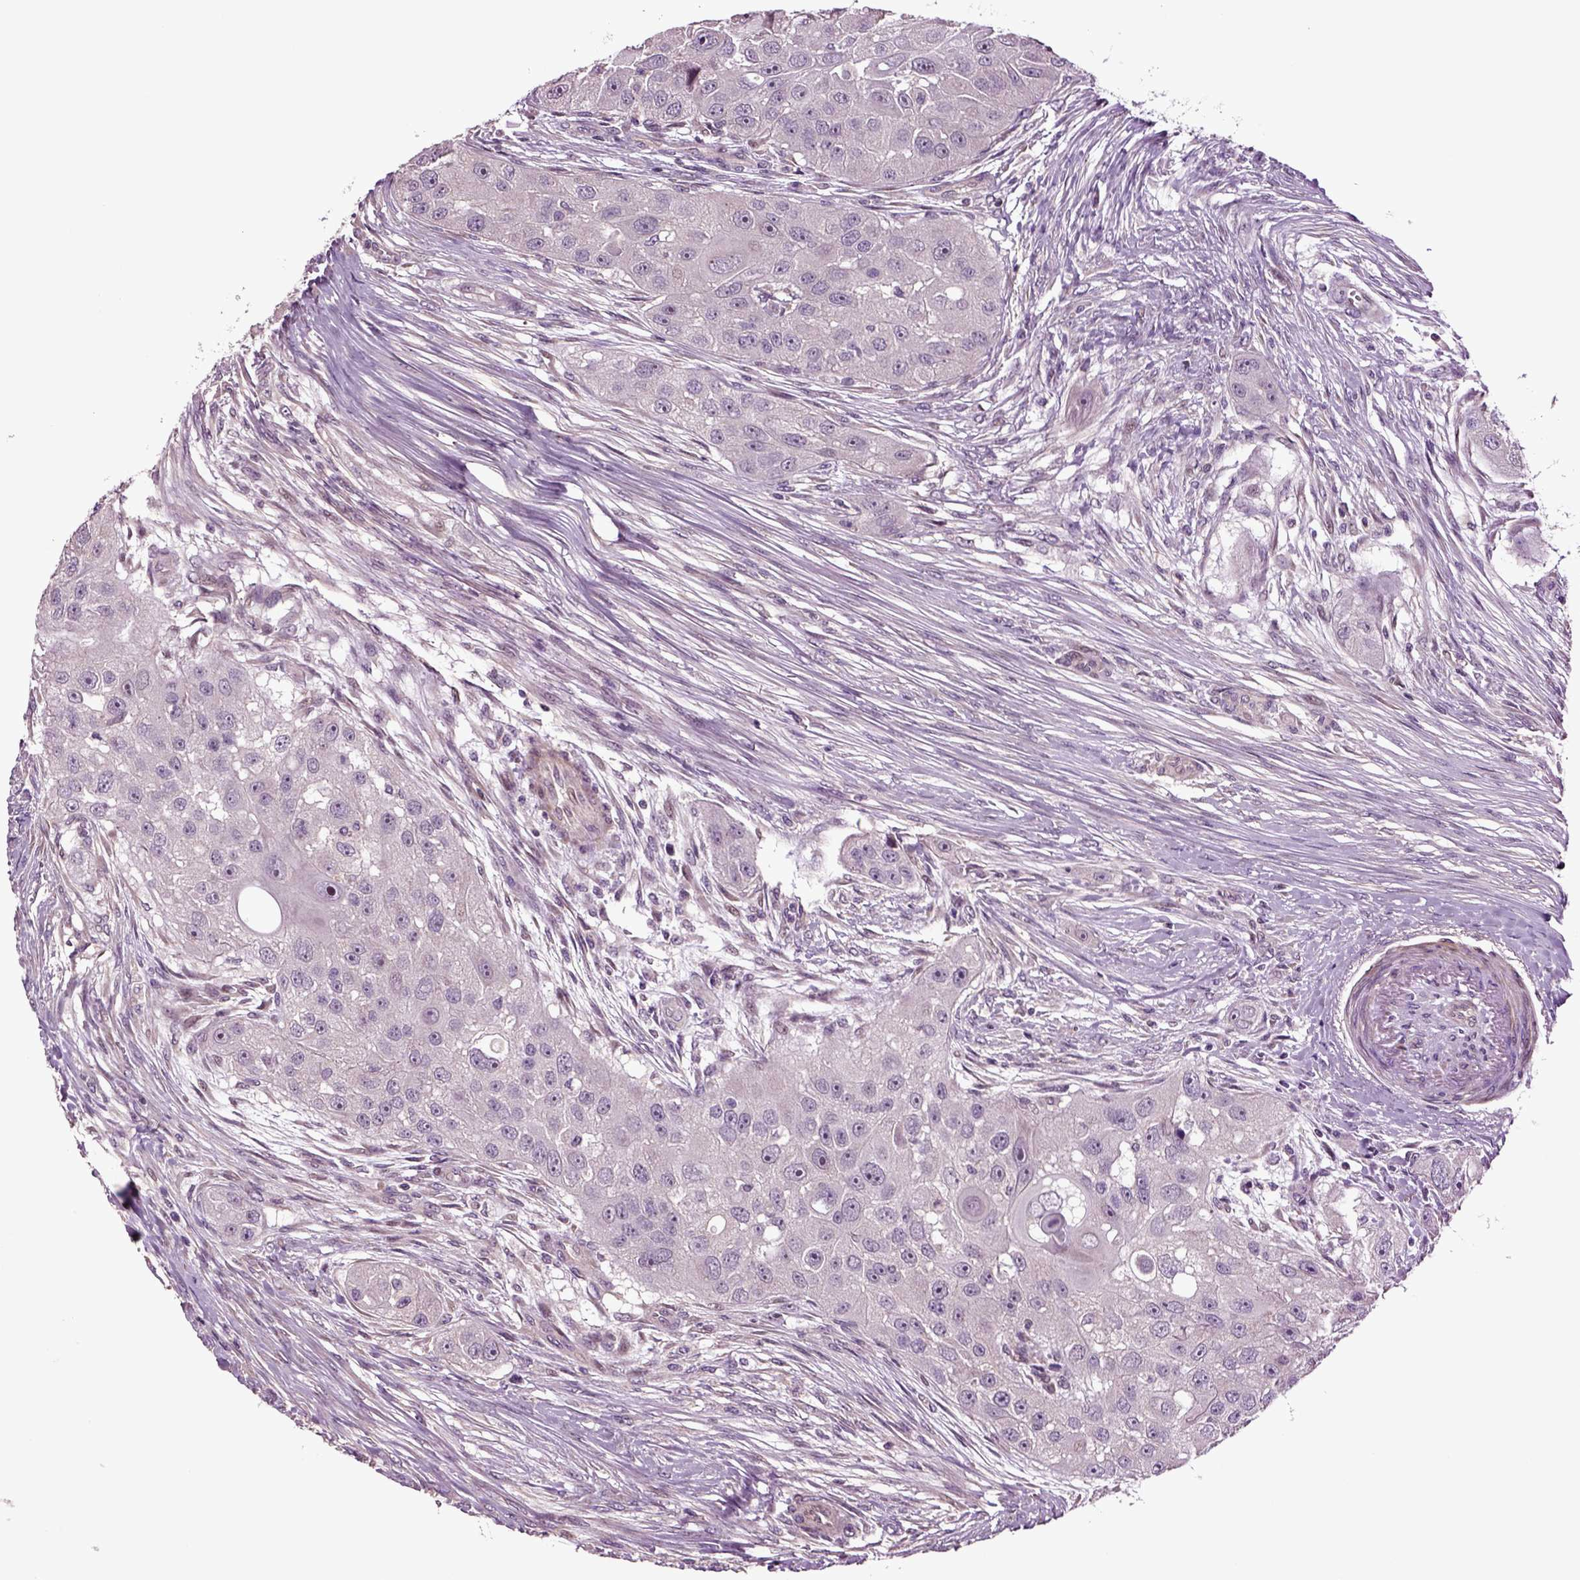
{"staining": {"intensity": "negative", "quantity": "none", "location": "none"}, "tissue": "head and neck cancer", "cell_type": "Tumor cells", "image_type": "cancer", "snomed": [{"axis": "morphology", "description": "Normal tissue, NOS"}, {"axis": "morphology", "description": "Squamous cell carcinoma, NOS"}, {"axis": "topography", "description": "Skeletal muscle"}, {"axis": "topography", "description": "Head-Neck"}], "caption": "Human head and neck squamous cell carcinoma stained for a protein using immunohistochemistry displays no positivity in tumor cells.", "gene": "HAGHL", "patient": {"sex": "male", "age": 51}}